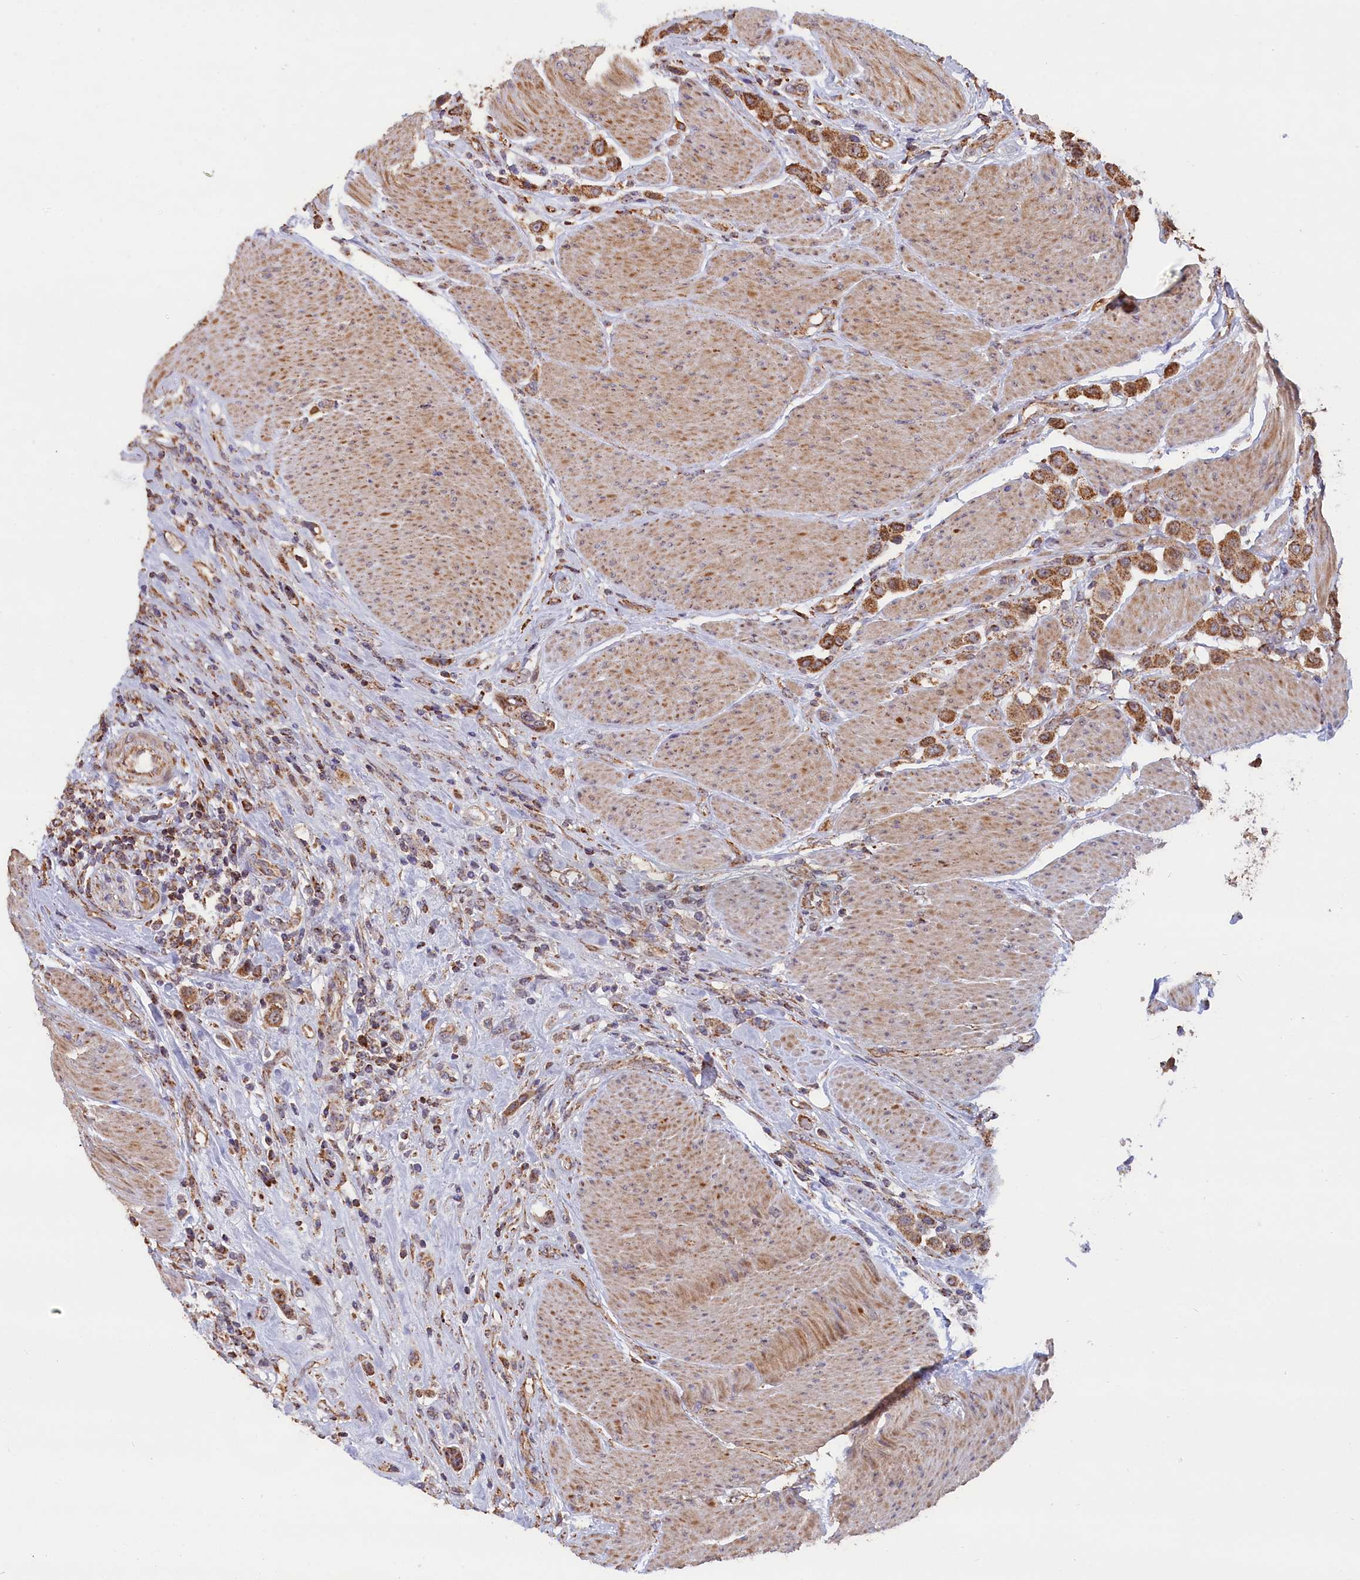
{"staining": {"intensity": "moderate", "quantity": ">75%", "location": "cytoplasmic/membranous"}, "tissue": "urothelial cancer", "cell_type": "Tumor cells", "image_type": "cancer", "snomed": [{"axis": "morphology", "description": "Urothelial carcinoma, High grade"}, {"axis": "topography", "description": "Urinary bladder"}], "caption": "Human urothelial cancer stained for a protein (brown) exhibits moderate cytoplasmic/membranous positive positivity in approximately >75% of tumor cells.", "gene": "ZNF816", "patient": {"sex": "male", "age": 50}}